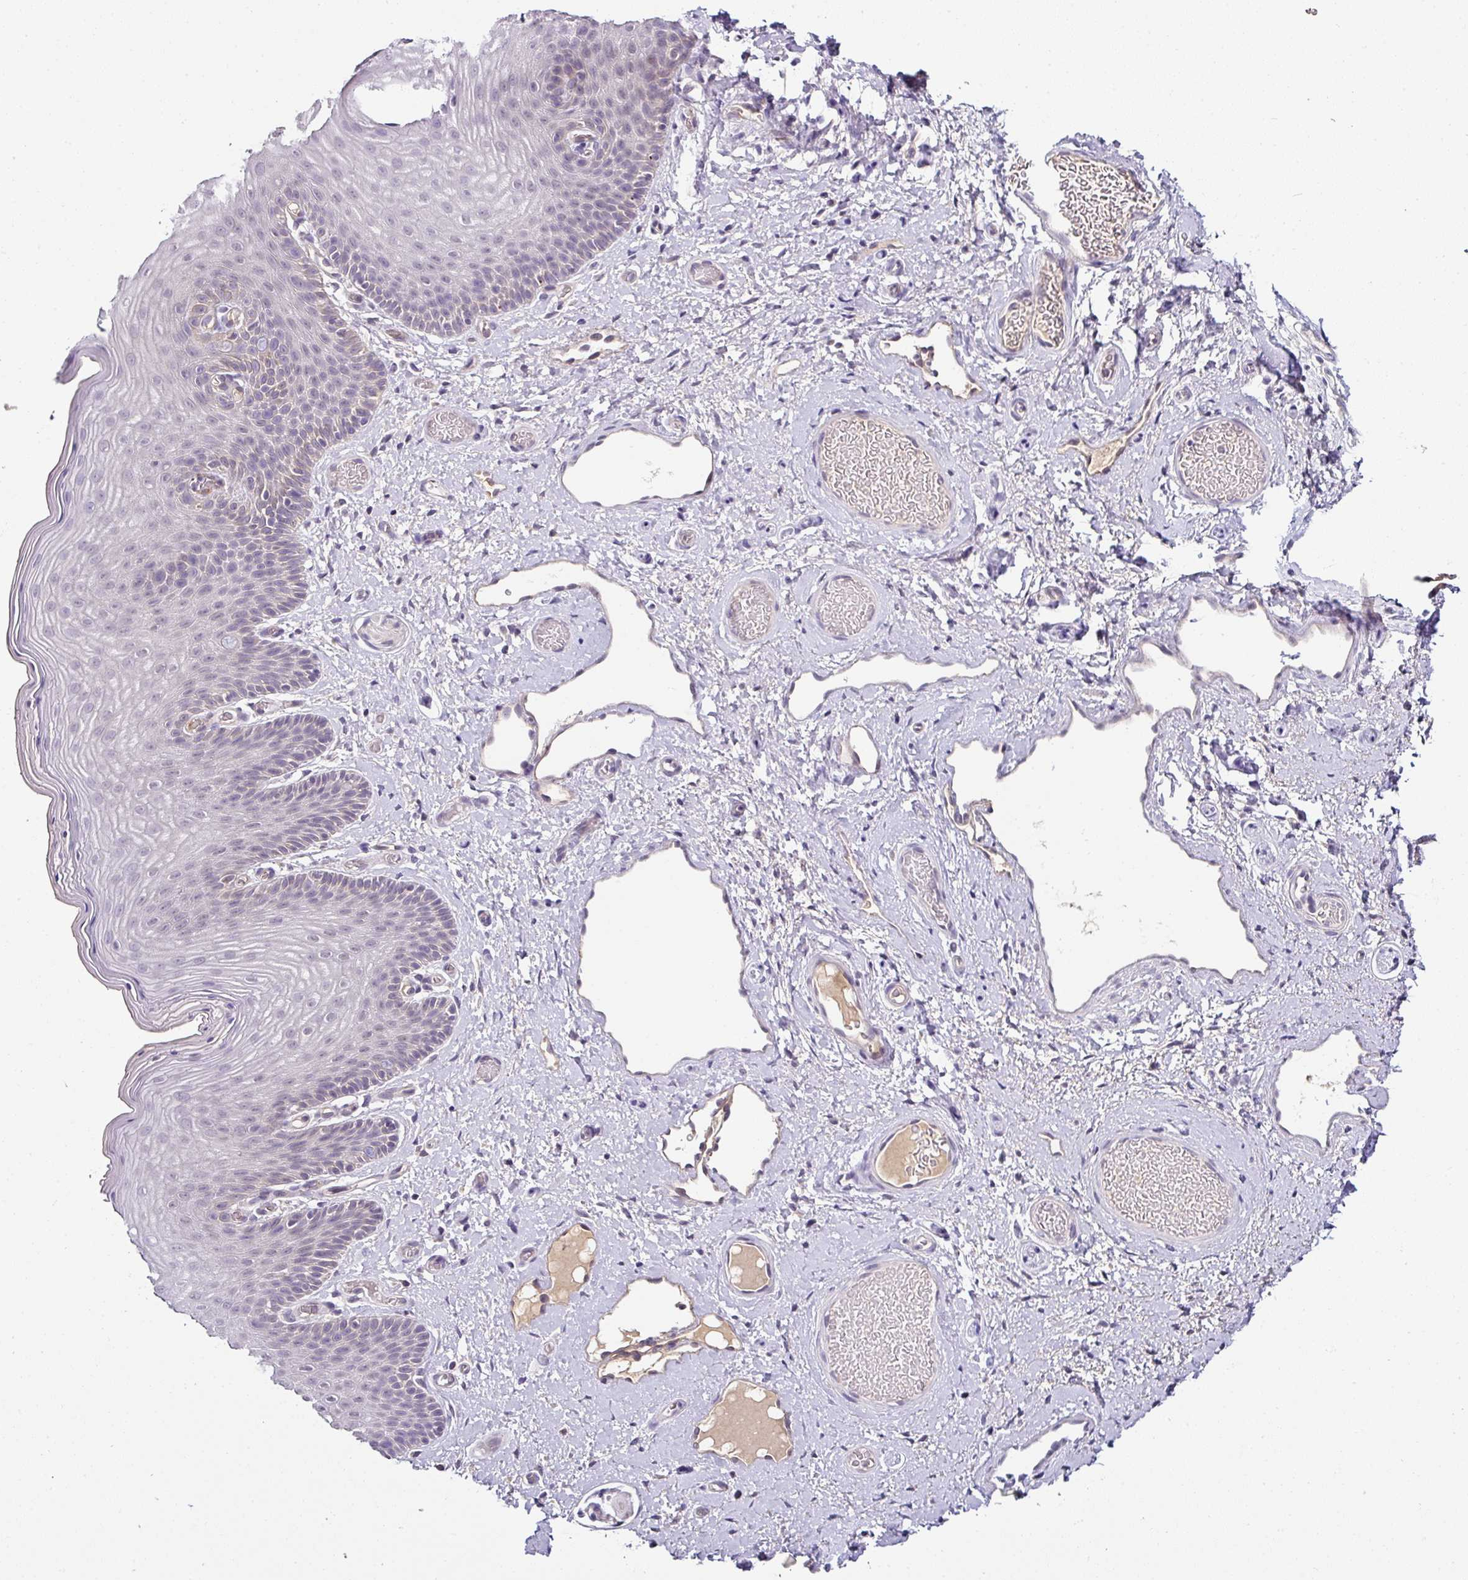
{"staining": {"intensity": "negative", "quantity": "none", "location": "none"}, "tissue": "skin", "cell_type": "Epidermal cells", "image_type": "normal", "snomed": [{"axis": "morphology", "description": "Normal tissue, NOS"}, {"axis": "topography", "description": "Anal"}], "caption": "High power microscopy image of an immunohistochemistry image of normal skin, revealing no significant staining in epidermal cells.", "gene": "NAPSA", "patient": {"sex": "female", "age": 40}}